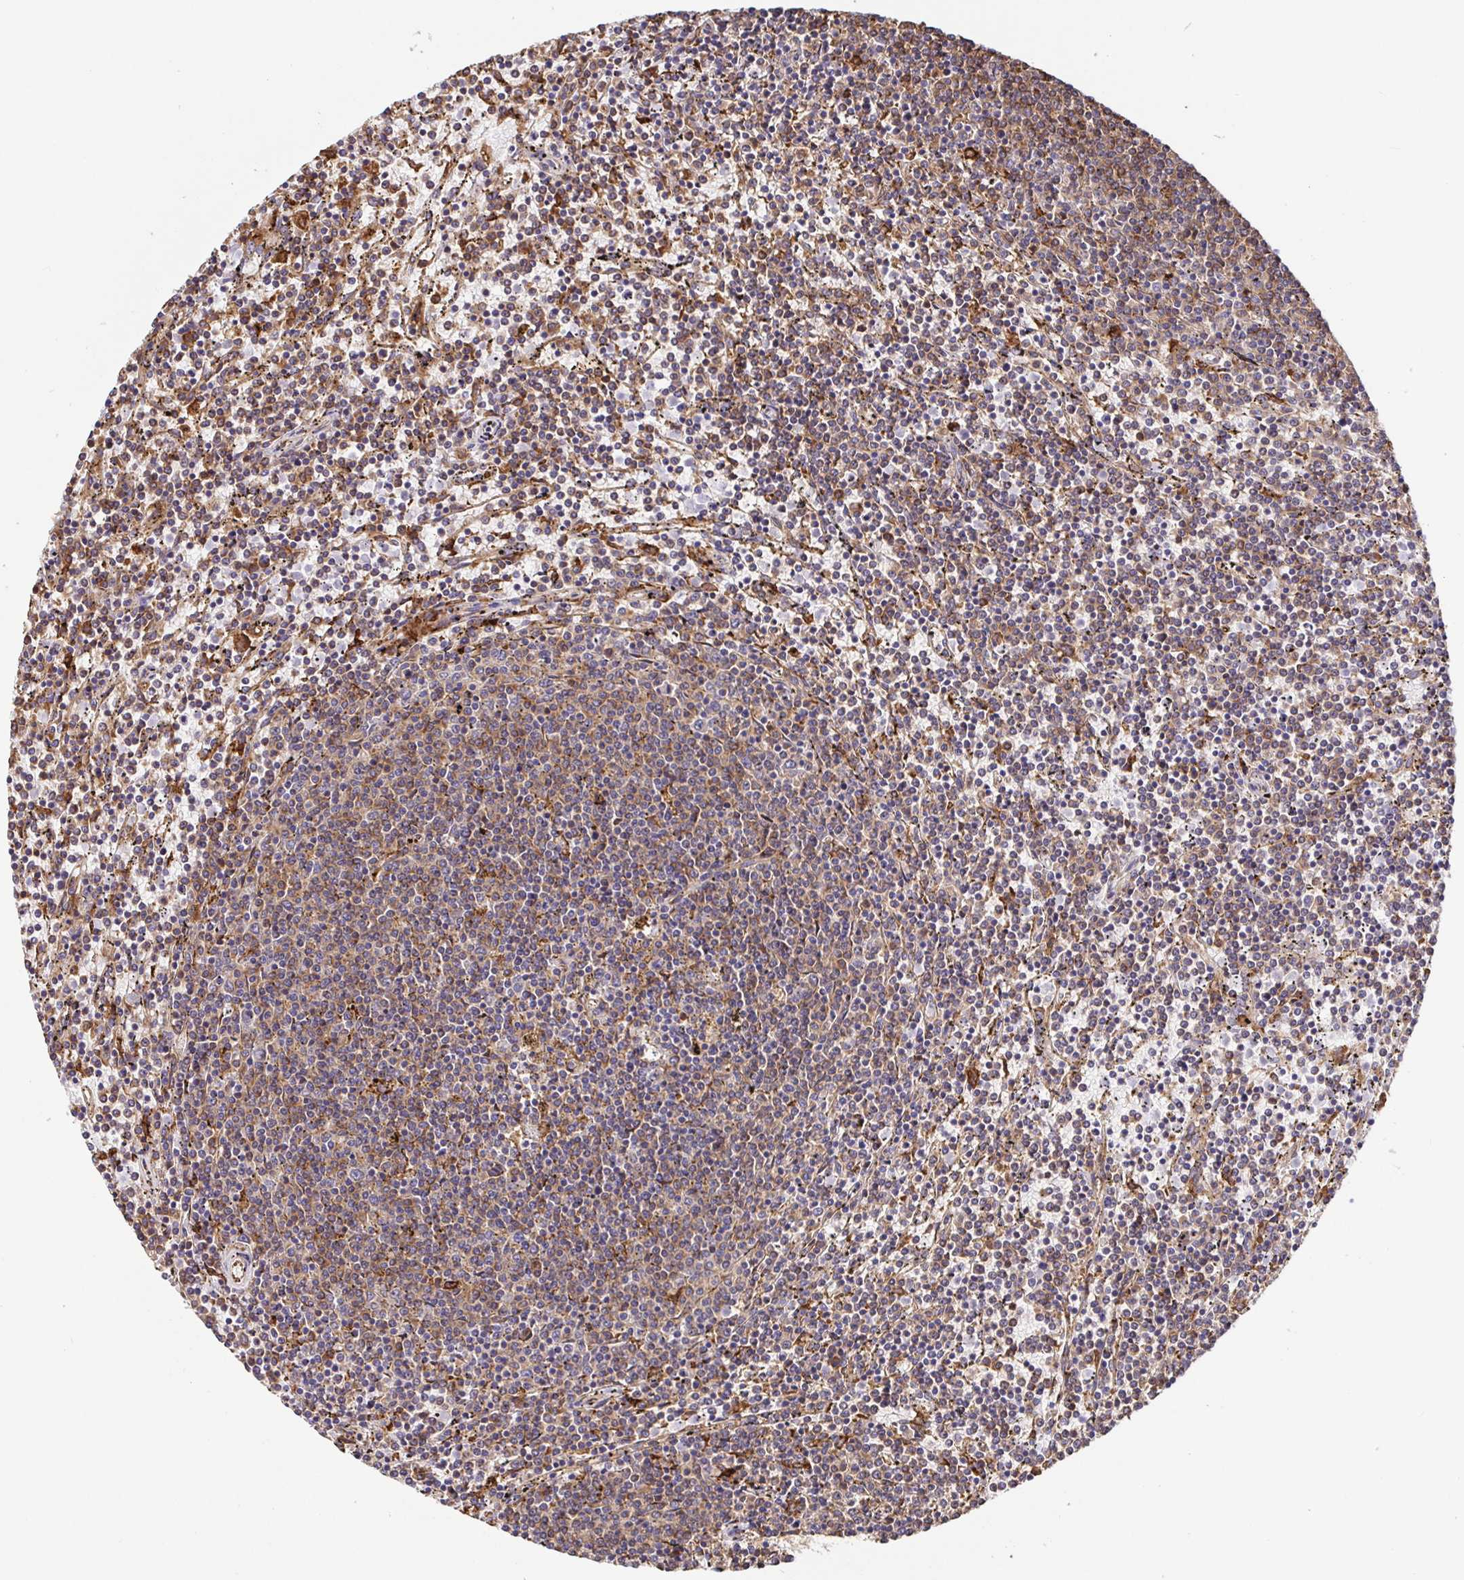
{"staining": {"intensity": "weak", "quantity": ">75%", "location": "cytoplasmic/membranous"}, "tissue": "lymphoma", "cell_type": "Tumor cells", "image_type": "cancer", "snomed": [{"axis": "morphology", "description": "Malignant lymphoma, non-Hodgkin's type, Low grade"}, {"axis": "topography", "description": "Spleen"}], "caption": "Low-grade malignant lymphoma, non-Hodgkin's type tissue demonstrates weak cytoplasmic/membranous staining in about >75% of tumor cells, visualized by immunohistochemistry. The protein of interest is shown in brown color, while the nuclei are stained blue.", "gene": "MAOA", "patient": {"sex": "female", "age": 50}}